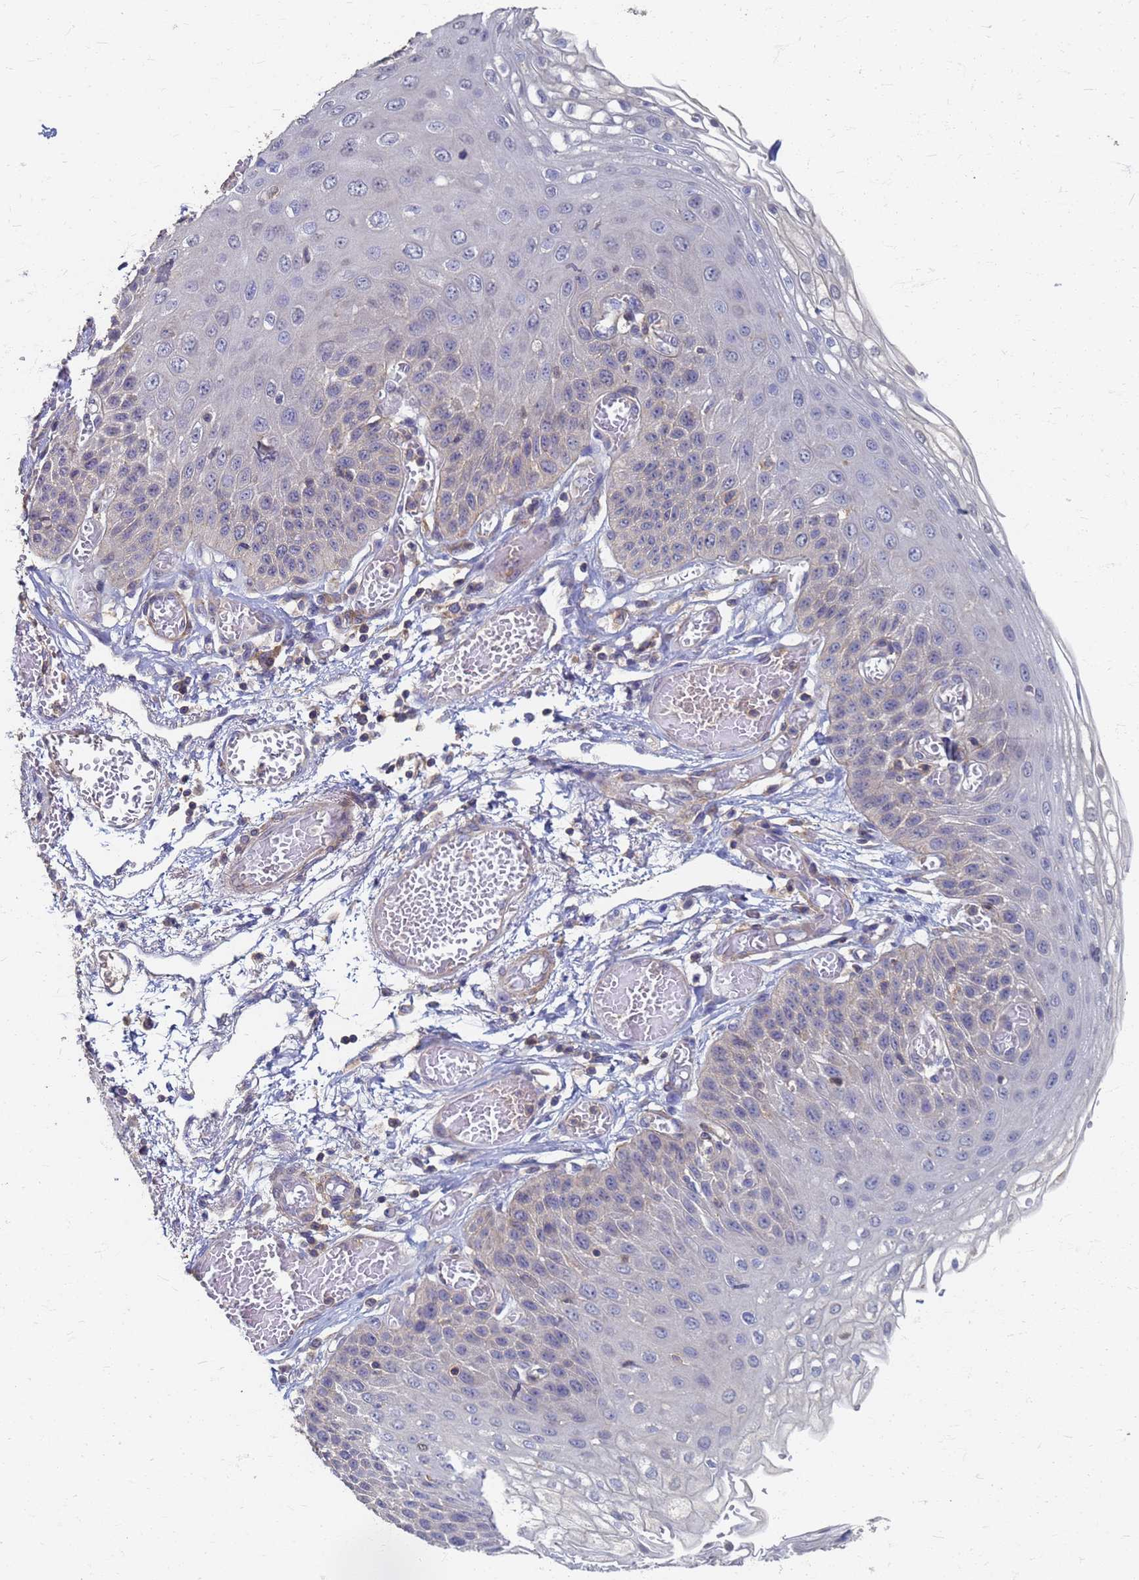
{"staining": {"intensity": "negative", "quantity": "none", "location": "none"}, "tissue": "esophagus", "cell_type": "Squamous epithelial cells", "image_type": "normal", "snomed": [{"axis": "morphology", "description": "Normal tissue, NOS"}, {"axis": "topography", "description": "Esophagus"}], "caption": "Squamous epithelial cells show no significant positivity in normal esophagus. Brightfield microscopy of immunohistochemistry stained with DAB (brown) and hematoxylin (blue), captured at high magnification.", "gene": "KRCC1", "patient": {"sex": "male", "age": 81}}